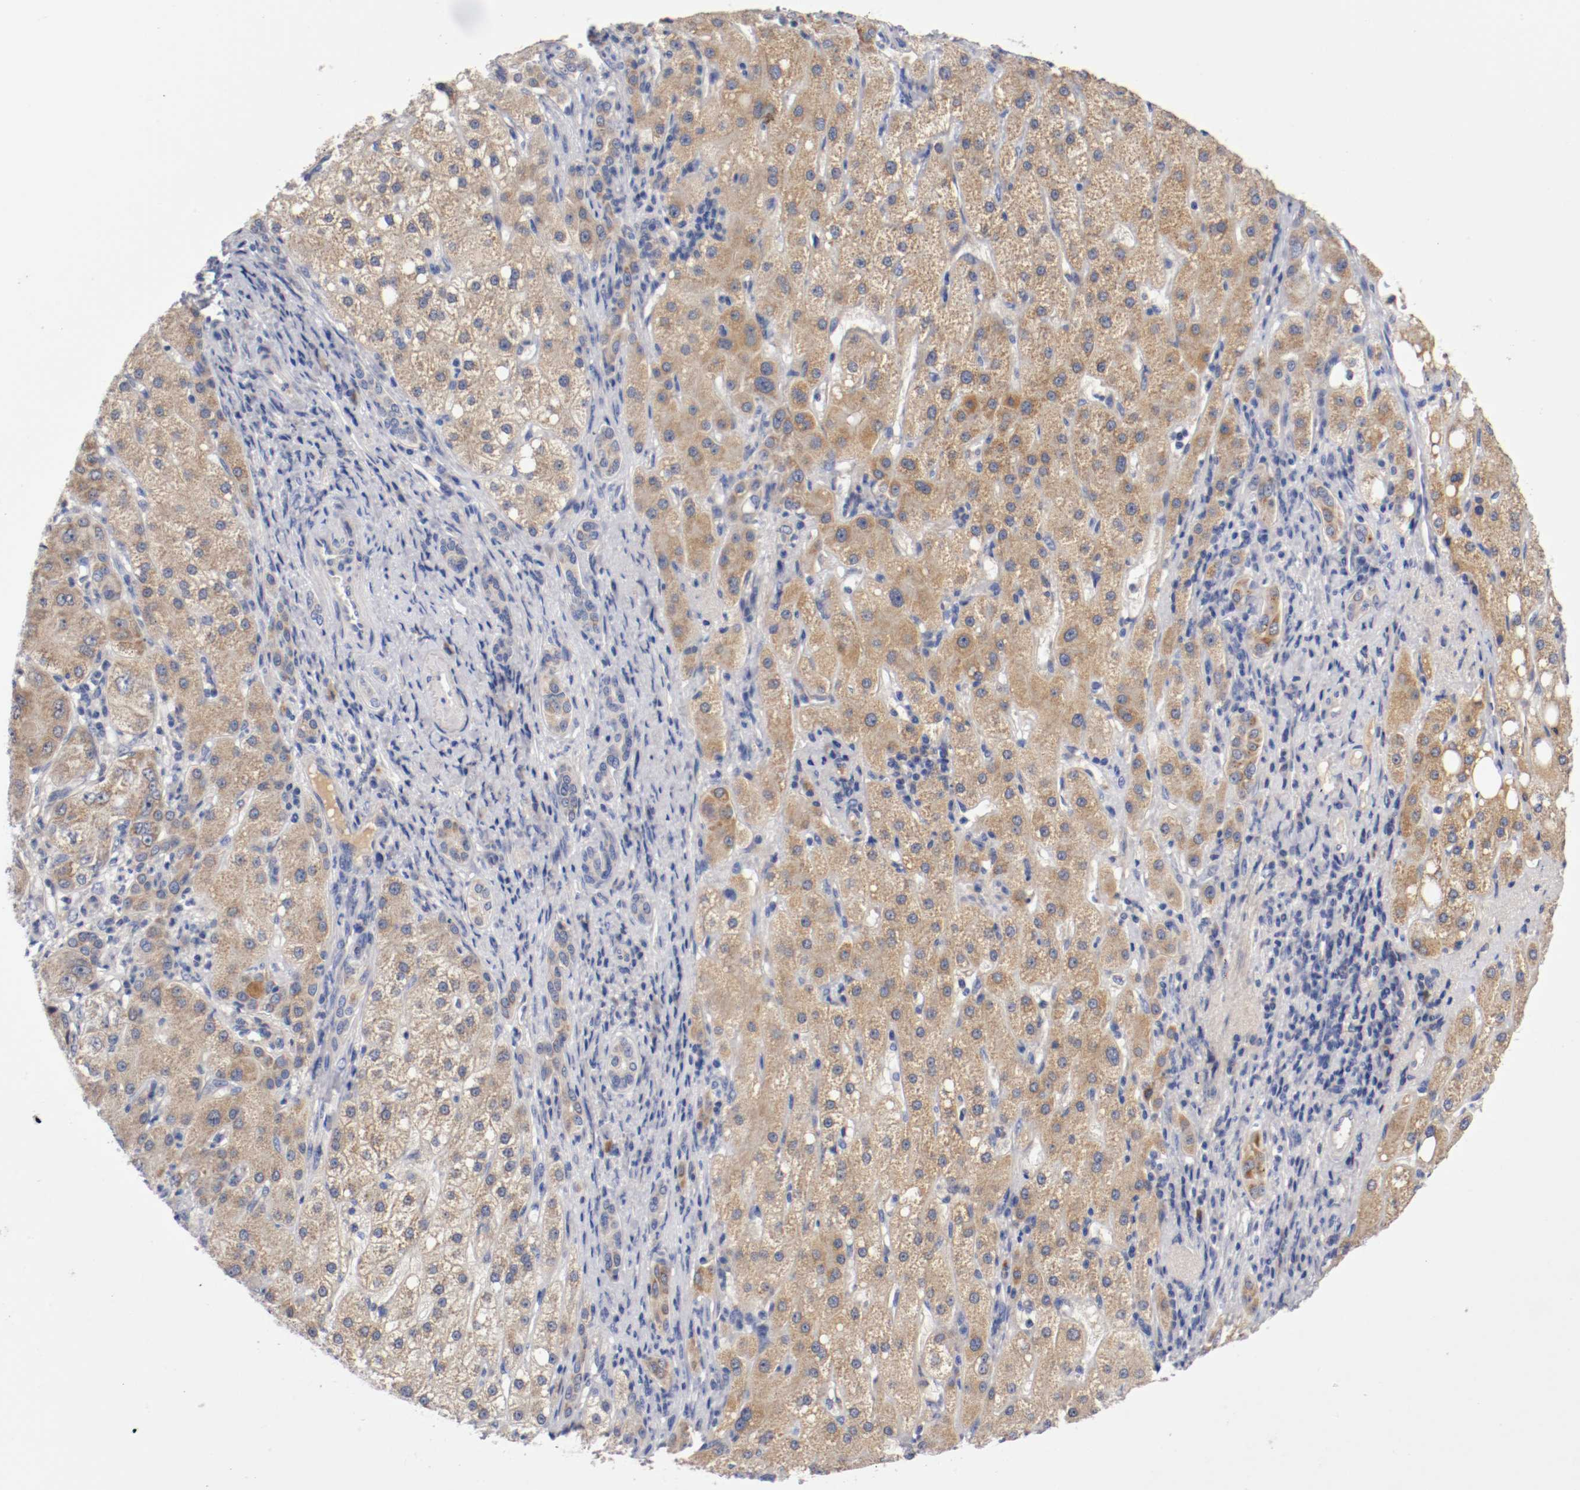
{"staining": {"intensity": "moderate", "quantity": ">75%", "location": "cytoplasmic/membranous"}, "tissue": "liver cancer", "cell_type": "Tumor cells", "image_type": "cancer", "snomed": [{"axis": "morphology", "description": "Carcinoma, Hepatocellular, NOS"}, {"axis": "topography", "description": "Liver"}], "caption": "Liver cancer stained with a brown dye demonstrates moderate cytoplasmic/membranous positive expression in about >75% of tumor cells.", "gene": "PCSK6", "patient": {"sex": "male", "age": 80}}